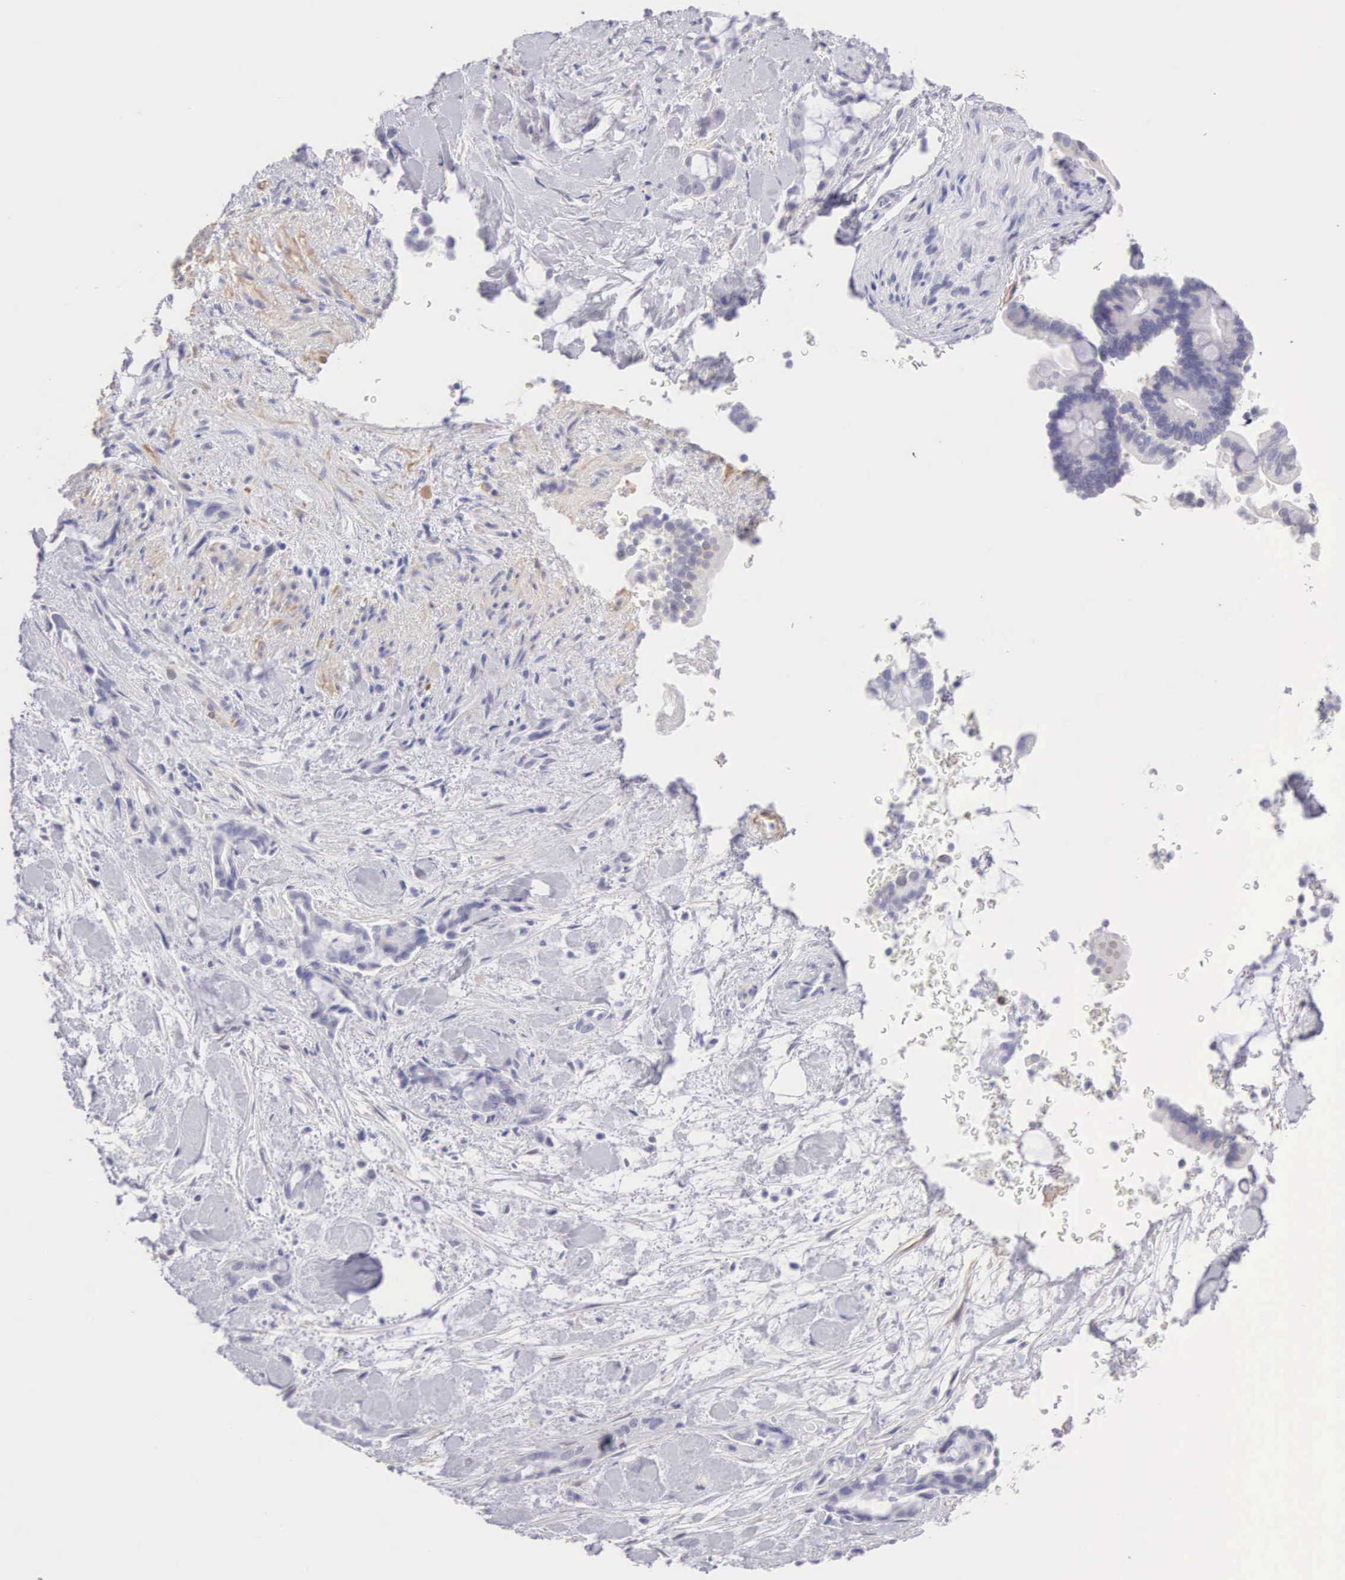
{"staining": {"intensity": "weak", "quantity": "<25%", "location": "cytoplasmic/membranous"}, "tissue": "pancreatic cancer", "cell_type": "Tumor cells", "image_type": "cancer", "snomed": [{"axis": "morphology", "description": "Adenocarcinoma, NOS"}, {"axis": "topography", "description": "Pancreas"}], "caption": "This is an immunohistochemistry photomicrograph of adenocarcinoma (pancreatic). There is no positivity in tumor cells.", "gene": "ARFGAP3", "patient": {"sex": "female", "age": 70}}